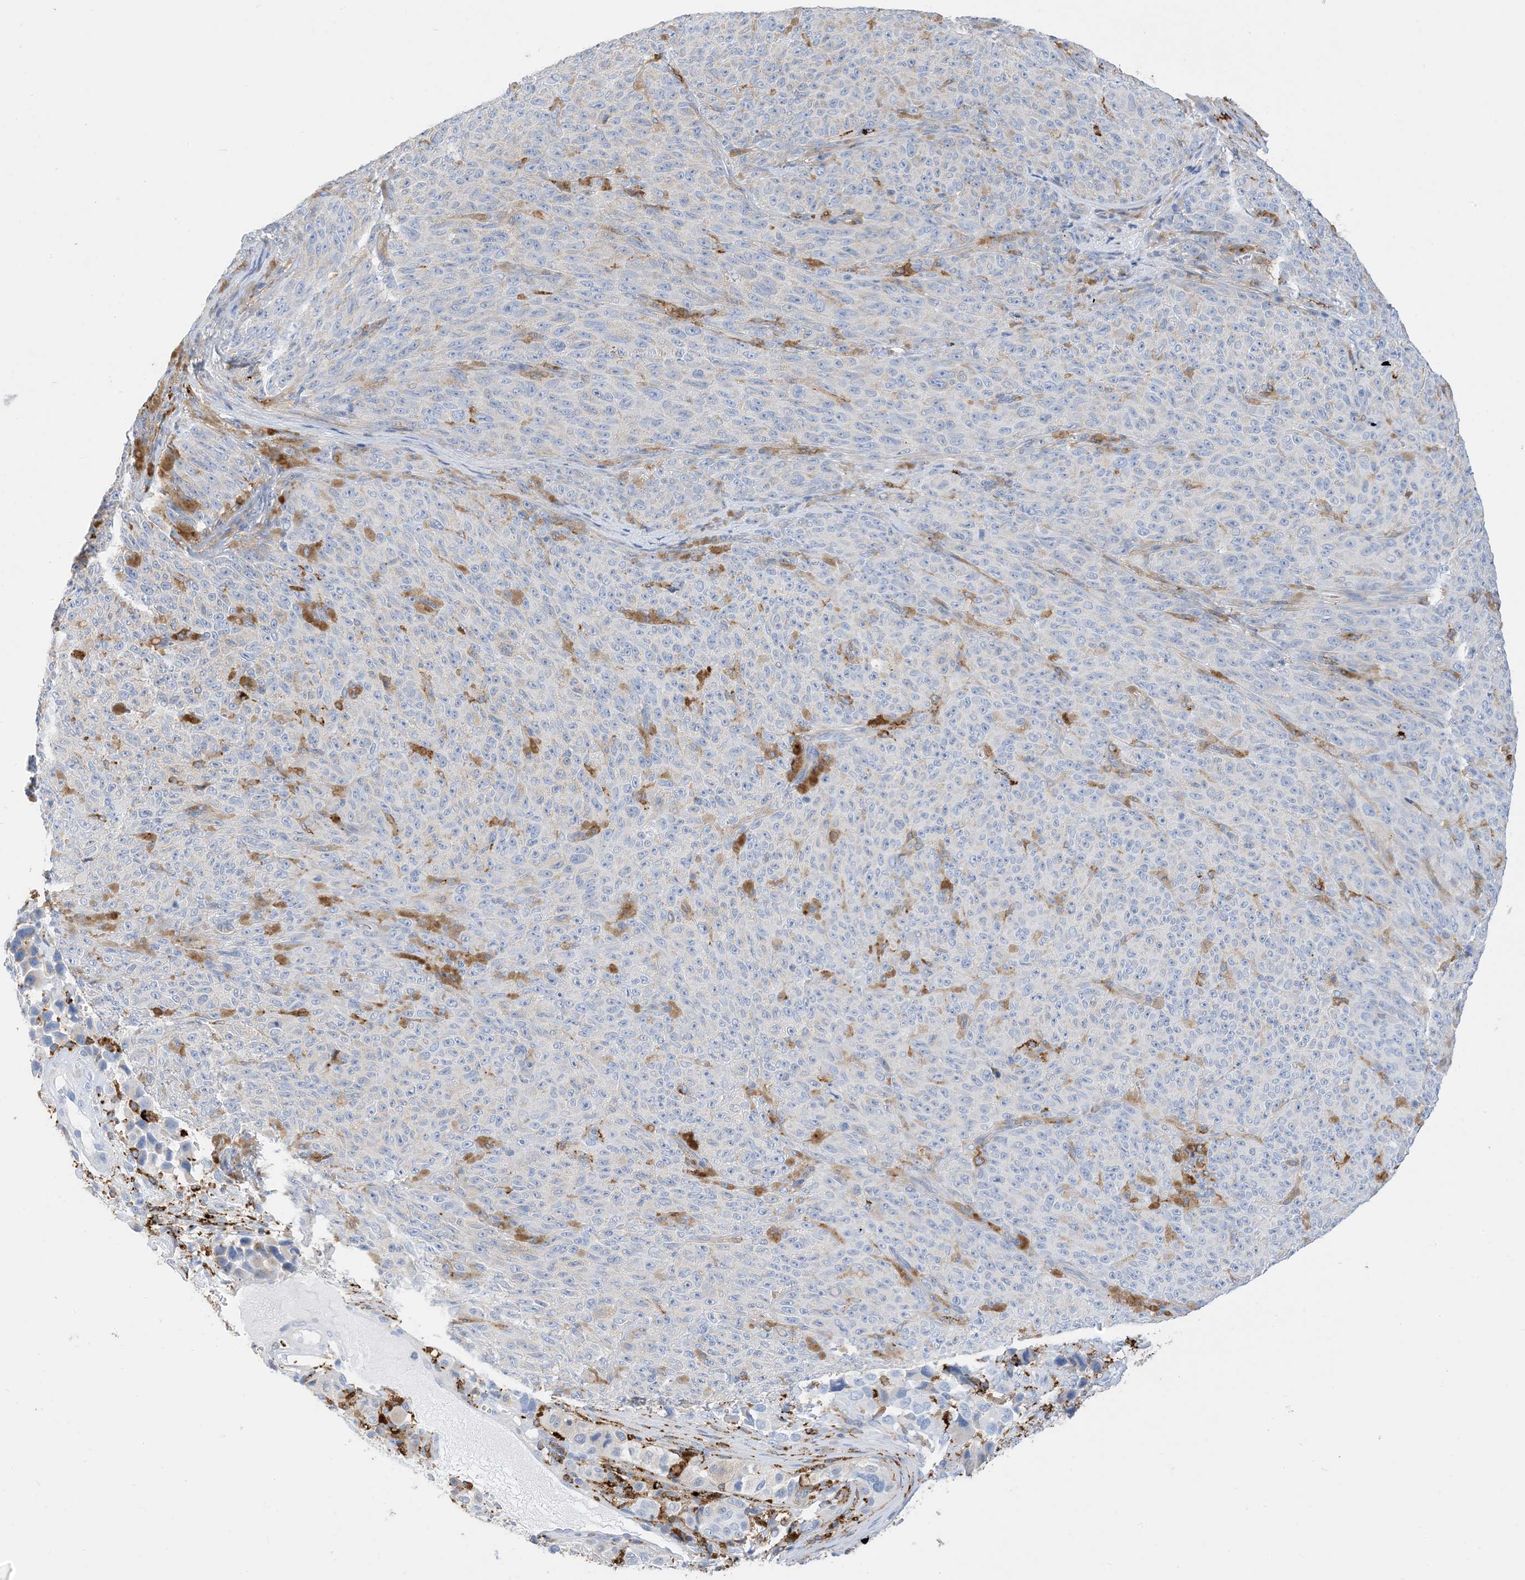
{"staining": {"intensity": "negative", "quantity": "none", "location": "none"}, "tissue": "melanoma", "cell_type": "Tumor cells", "image_type": "cancer", "snomed": [{"axis": "morphology", "description": "Malignant melanoma, NOS"}, {"axis": "topography", "description": "Skin"}], "caption": "Melanoma was stained to show a protein in brown. There is no significant expression in tumor cells.", "gene": "DPH3", "patient": {"sex": "female", "age": 82}}